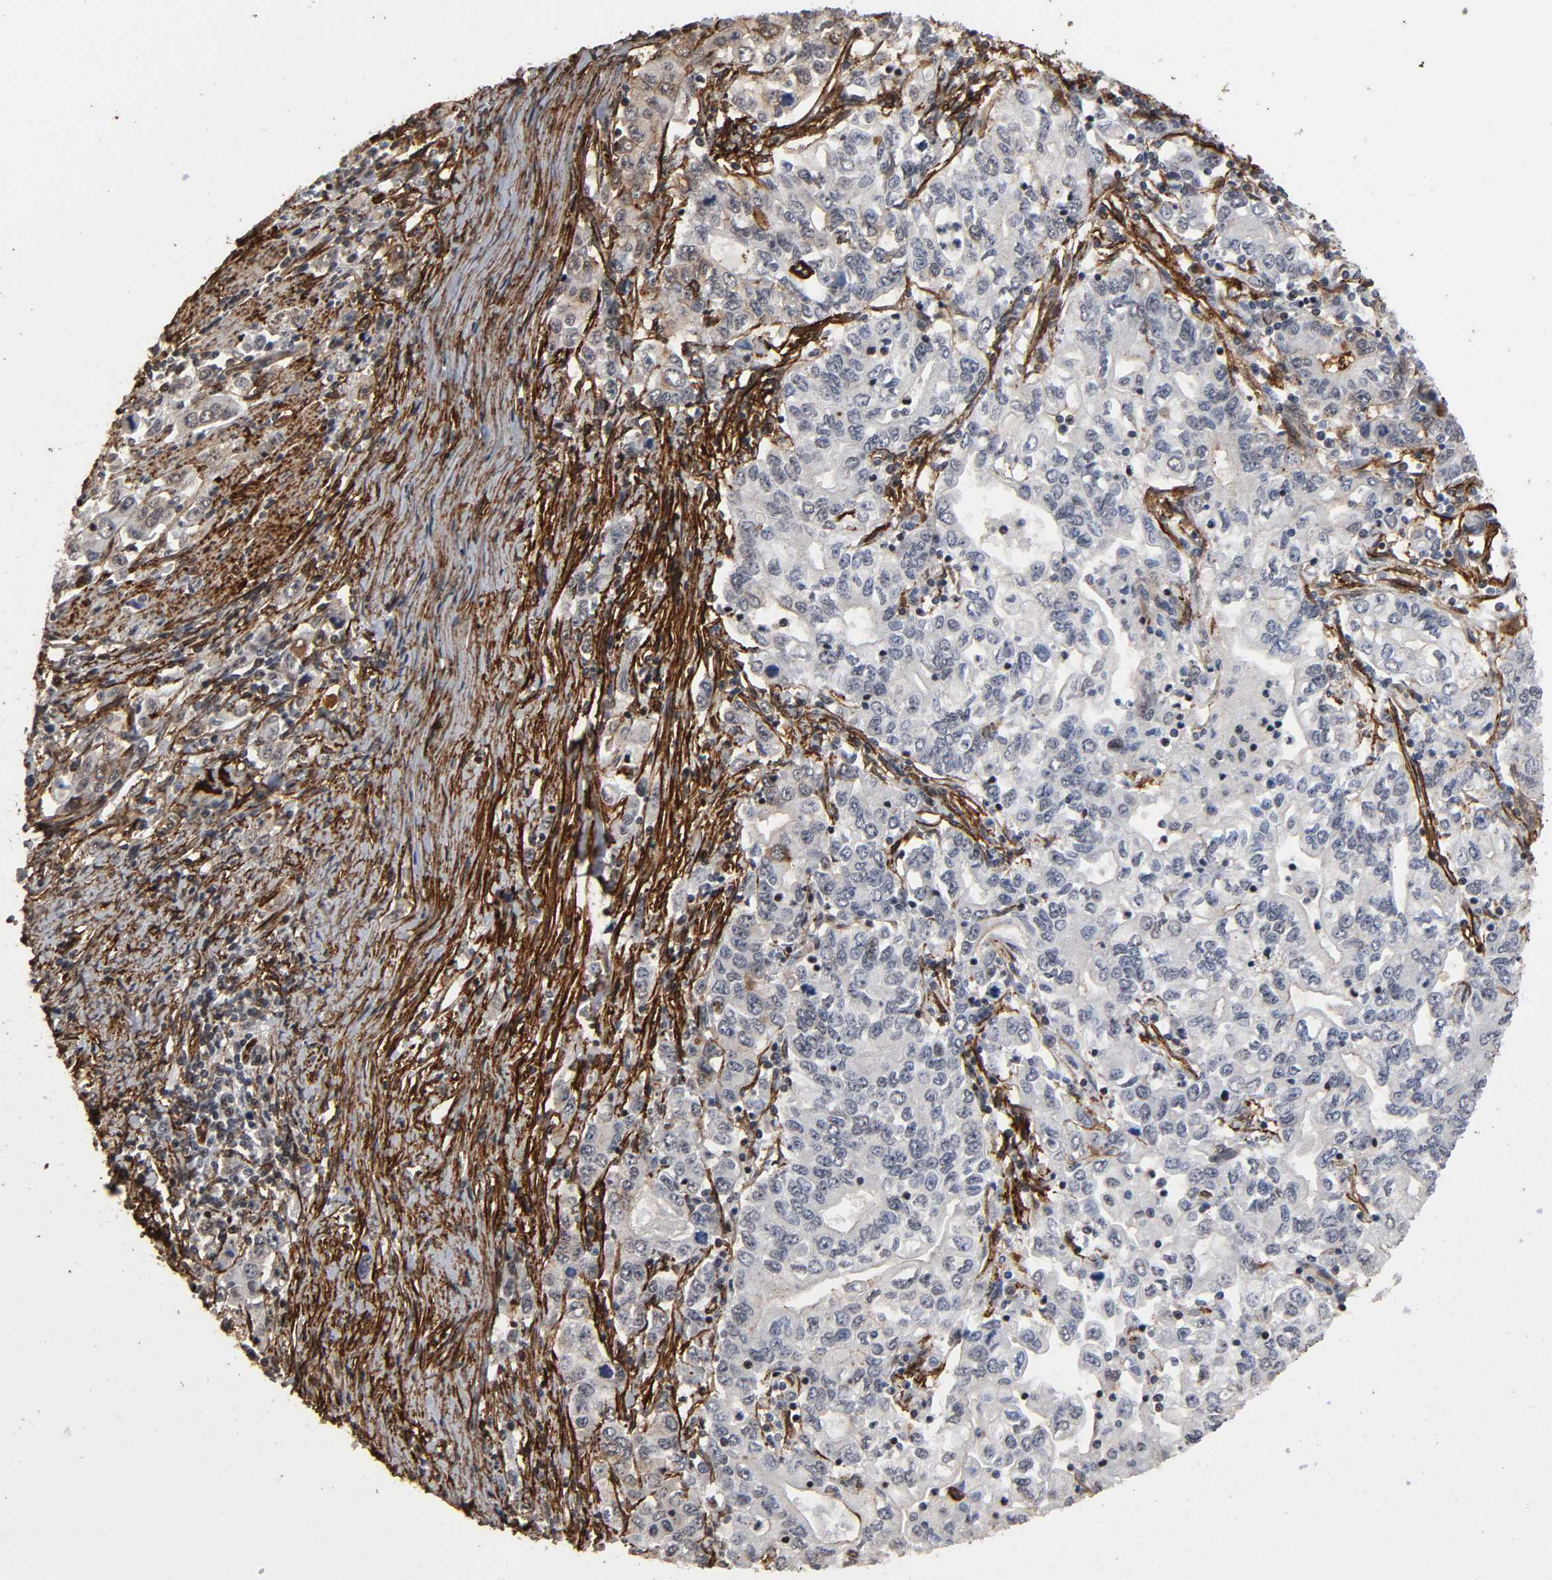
{"staining": {"intensity": "weak", "quantity": "<25%", "location": "cytoplasmic/membranous,nuclear"}, "tissue": "stomach cancer", "cell_type": "Tumor cells", "image_type": "cancer", "snomed": [{"axis": "morphology", "description": "Adenocarcinoma, NOS"}, {"axis": "topography", "description": "Stomach, lower"}], "caption": "Immunohistochemistry histopathology image of human stomach cancer stained for a protein (brown), which reveals no expression in tumor cells.", "gene": "AHNAK2", "patient": {"sex": "female", "age": 72}}